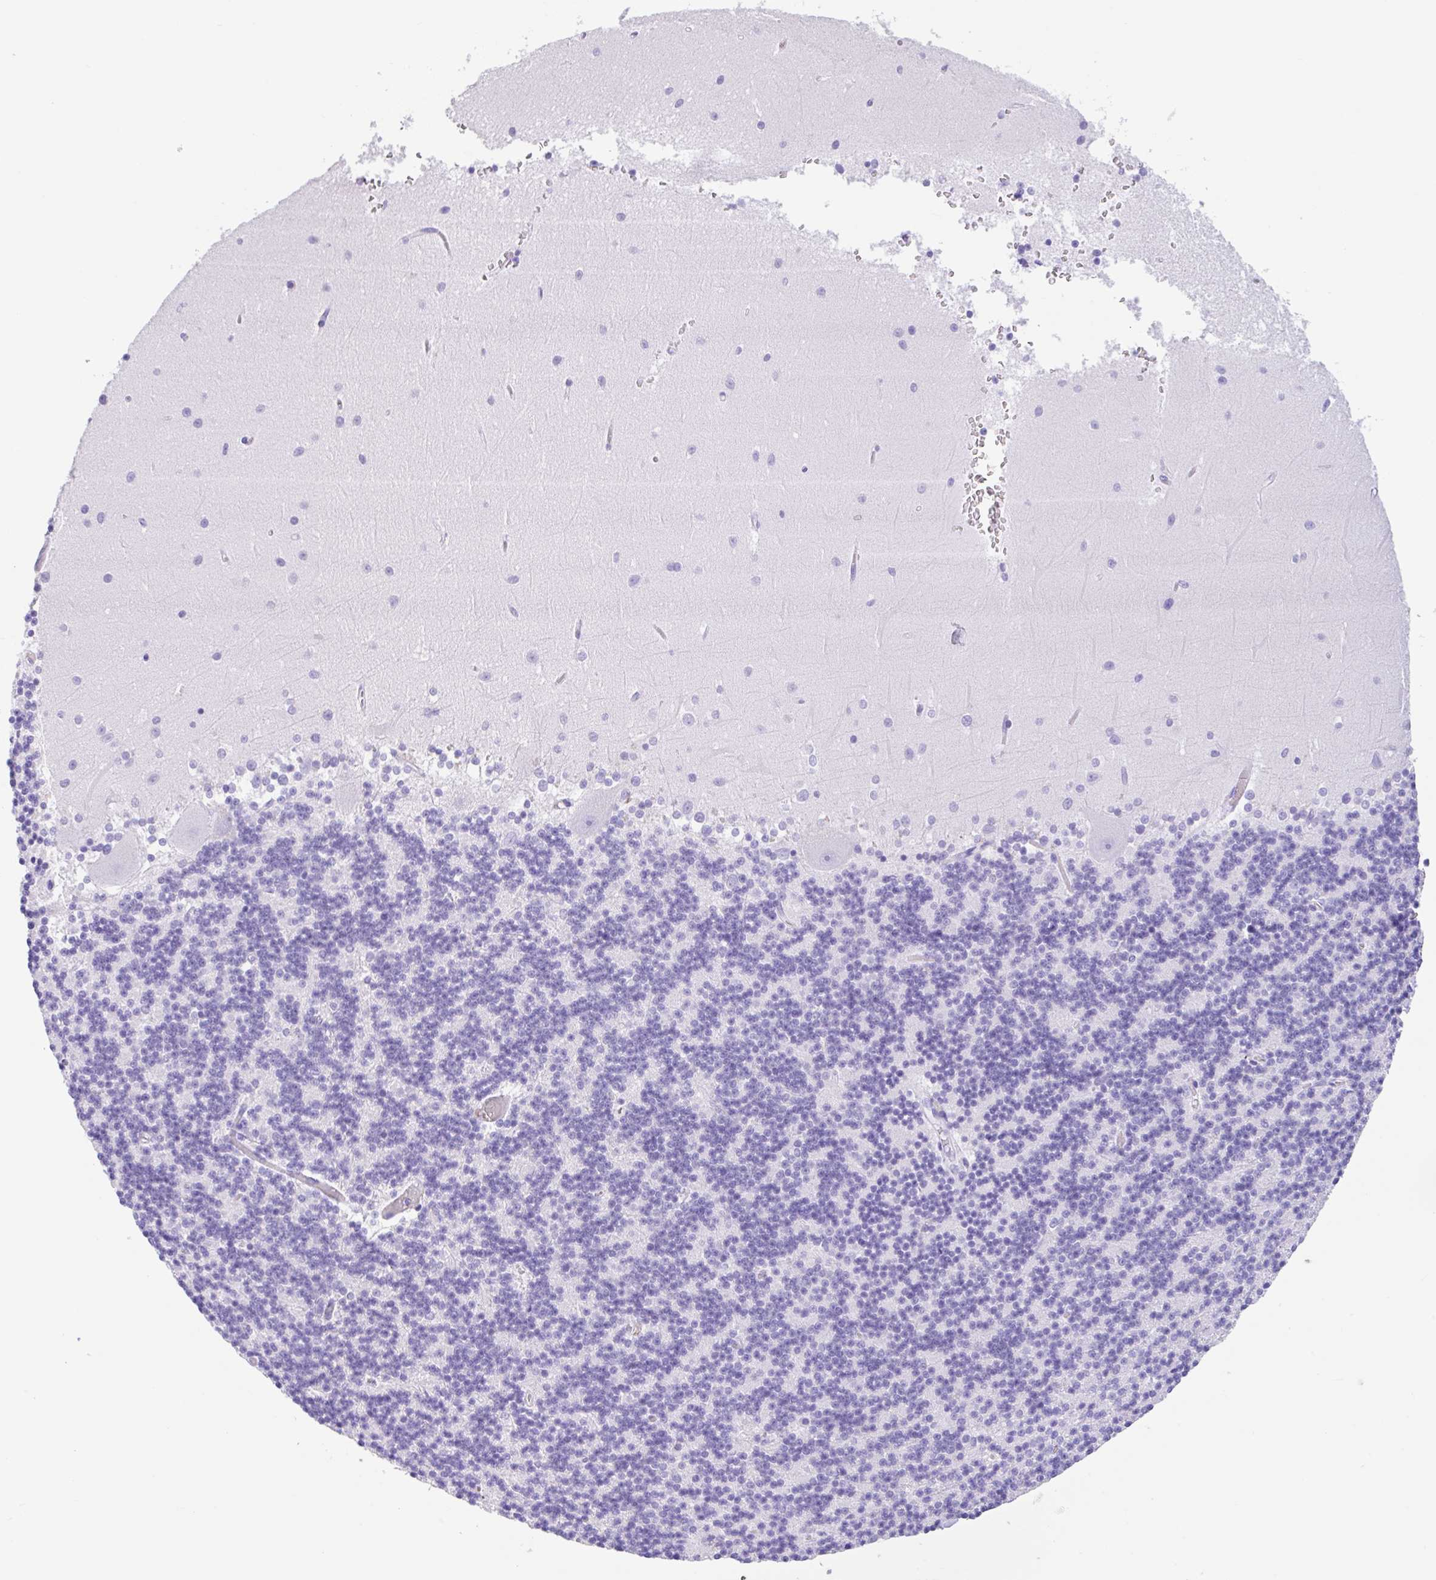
{"staining": {"intensity": "negative", "quantity": "none", "location": "none"}, "tissue": "cerebellum", "cell_type": "Cells in granular layer", "image_type": "normal", "snomed": [{"axis": "morphology", "description": "Normal tissue, NOS"}, {"axis": "topography", "description": "Cerebellum"}], "caption": "A histopathology image of cerebellum stained for a protein shows no brown staining in cells in granular layer. (DAB immunohistochemistry visualized using brightfield microscopy, high magnification).", "gene": "CPA1", "patient": {"sex": "male", "age": 54}}